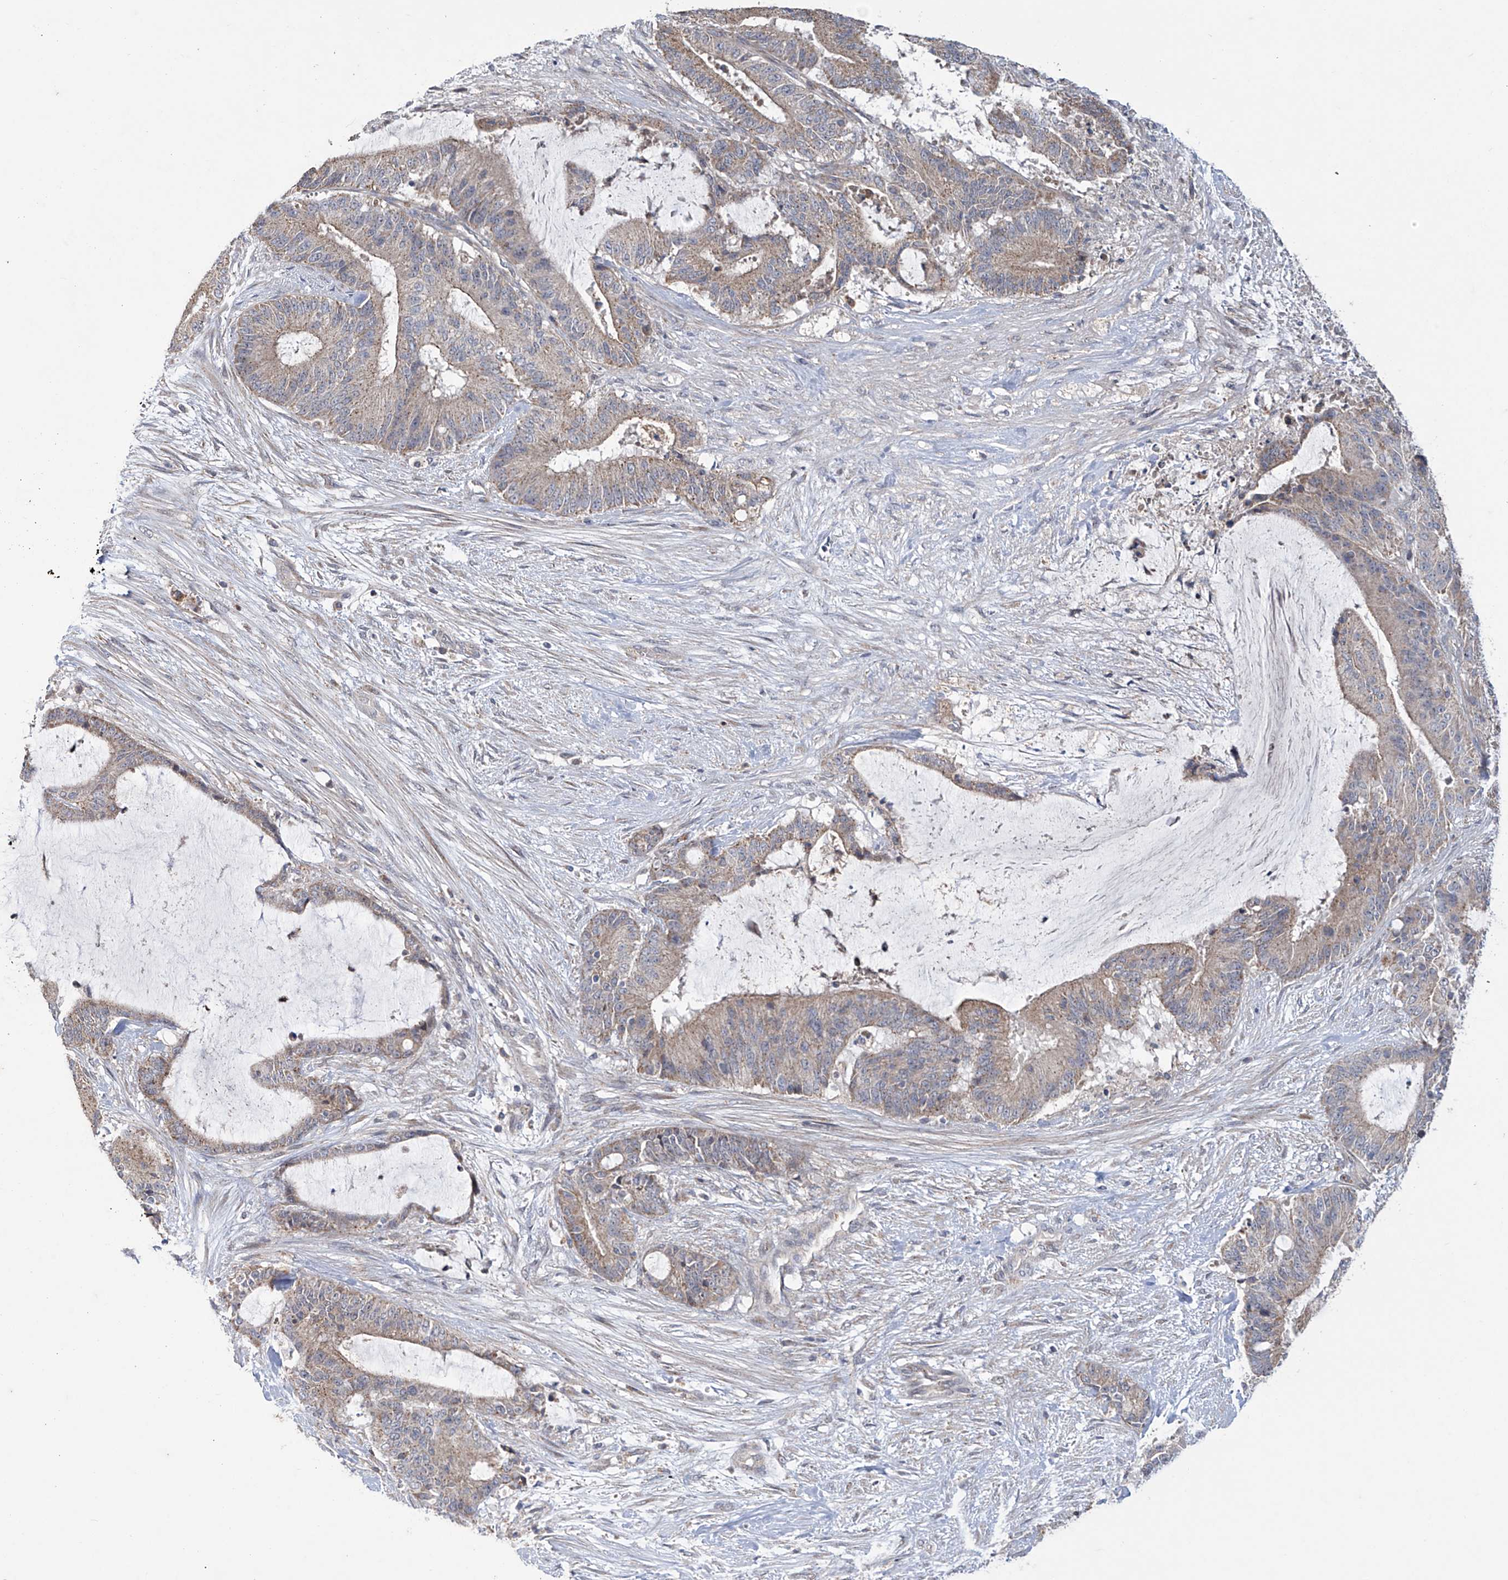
{"staining": {"intensity": "weak", "quantity": ">75%", "location": "cytoplasmic/membranous"}, "tissue": "liver cancer", "cell_type": "Tumor cells", "image_type": "cancer", "snomed": [{"axis": "morphology", "description": "Normal tissue, NOS"}, {"axis": "morphology", "description": "Cholangiocarcinoma"}, {"axis": "topography", "description": "Liver"}, {"axis": "topography", "description": "Peripheral nerve tissue"}], "caption": "Weak cytoplasmic/membranous protein expression is appreciated in about >75% of tumor cells in liver cancer.", "gene": "TRIM60", "patient": {"sex": "female", "age": 73}}